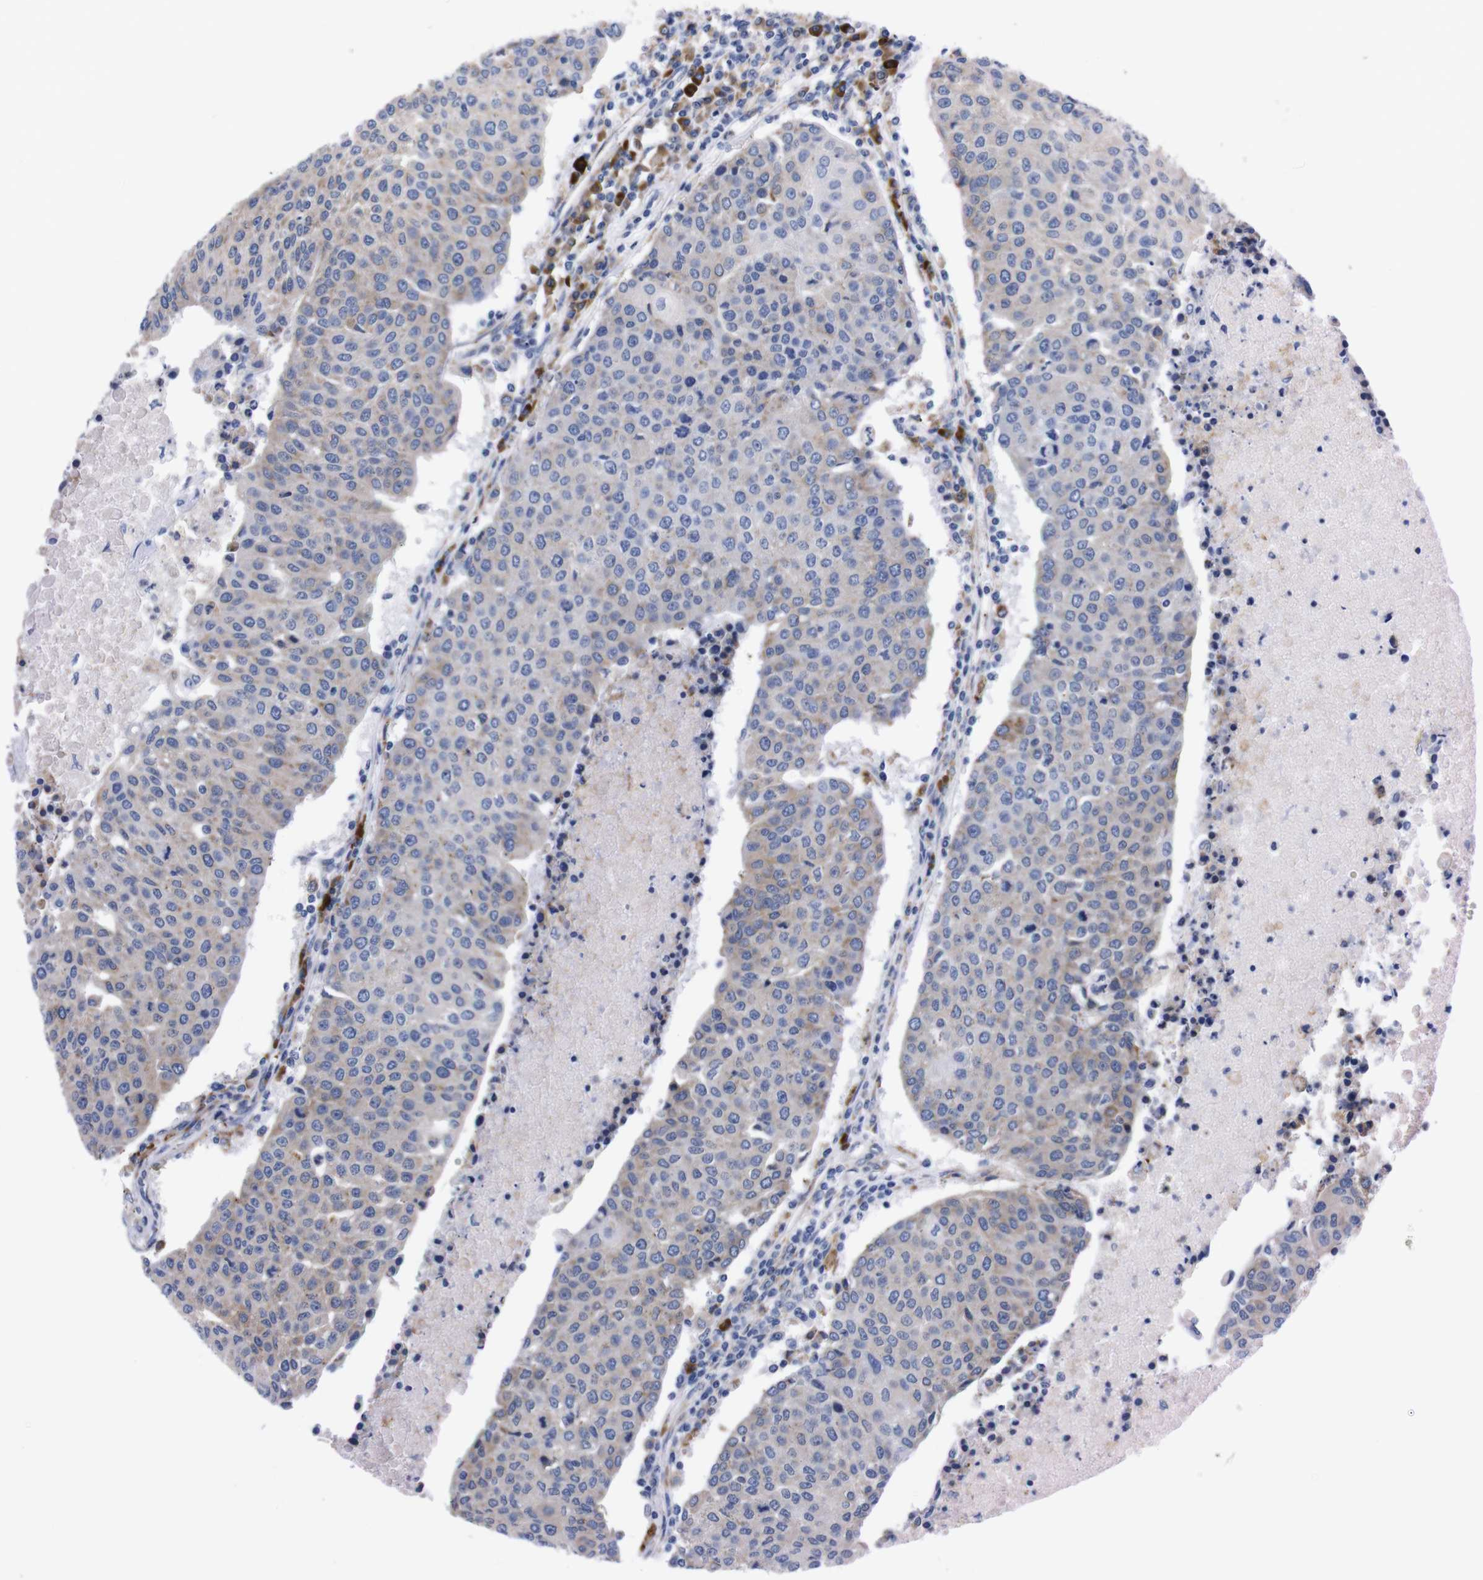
{"staining": {"intensity": "weak", "quantity": "25%-75%", "location": "cytoplasmic/membranous"}, "tissue": "urothelial cancer", "cell_type": "Tumor cells", "image_type": "cancer", "snomed": [{"axis": "morphology", "description": "Urothelial carcinoma, High grade"}, {"axis": "topography", "description": "Urinary bladder"}], "caption": "This image reveals urothelial cancer stained with immunohistochemistry (IHC) to label a protein in brown. The cytoplasmic/membranous of tumor cells show weak positivity for the protein. Nuclei are counter-stained blue.", "gene": "NEBL", "patient": {"sex": "female", "age": 85}}